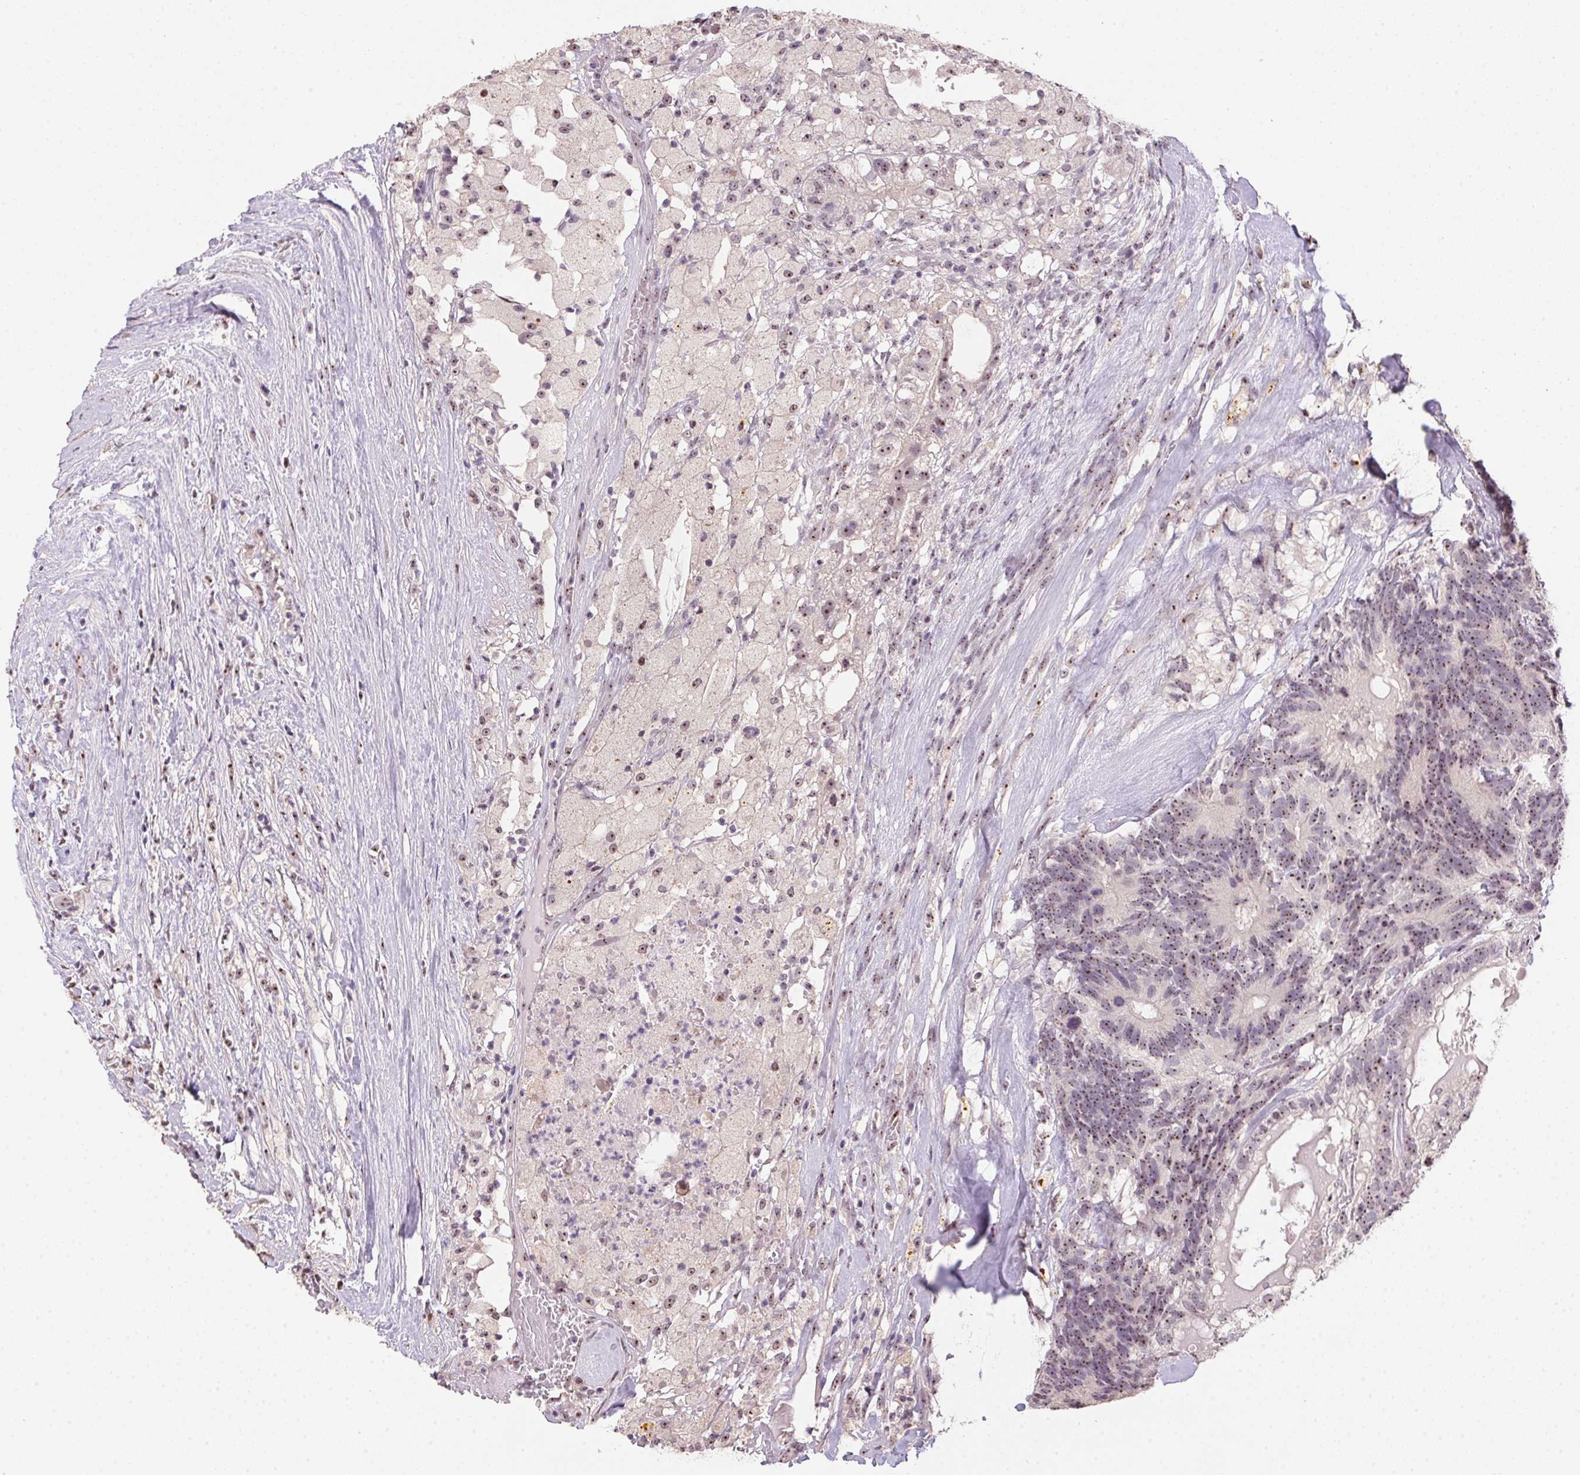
{"staining": {"intensity": "moderate", "quantity": ">75%", "location": "nuclear"}, "tissue": "testis cancer", "cell_type": "Tumor cells", "image_type": "cancer", "snomed": [{"axis": "morphology", "description": "Seminoma, NOS"}, {"axis": "morphology", "description": "Carcinoma, Embryonal, NOS"}, {"axis": "topography", "description": "Testis"}], "caption": "High-magnification brightfield microscopy of seminoma (testis) stained with DAB (brown) and counterstained with hematoxylin (blue). tumor cells exhibit moderate nuclear expression is present in approximately>75% of cells.", "gene": "BATF2", "patient": {"sex": "male", "age": 41}}